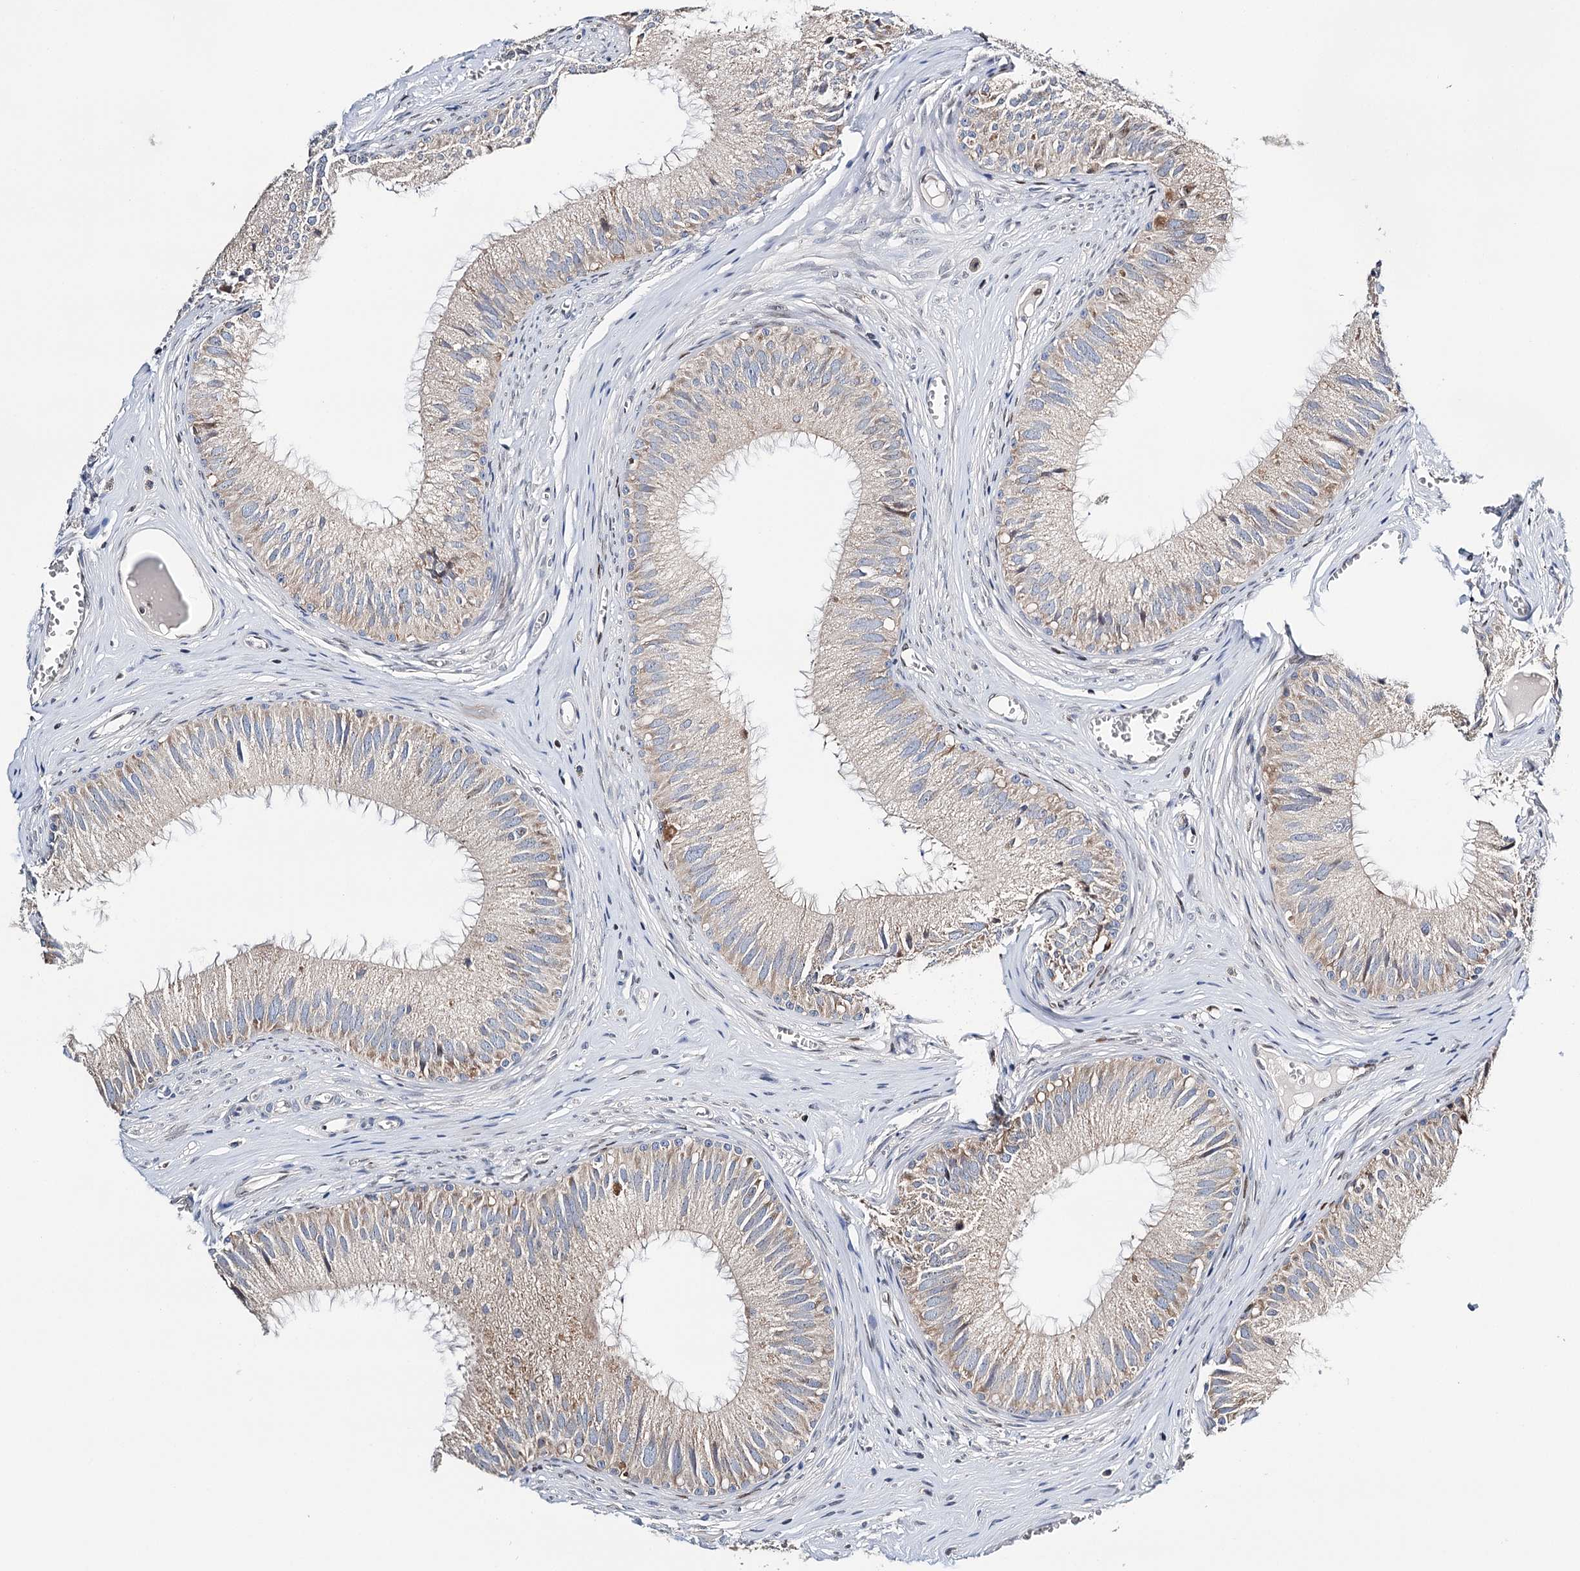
{"staining": {"intensity": "moderate", "quantity": "25%-75%", "location": "cytoplasmic/membranous"}, "tissue": "epididymis", "cell_type": "Glandular cells", "image_type": "normal", "snomed": [{"axis": "morphology", "description": "Normal tissue, NOS"}, {"axis": "topography", "description": "Epididymis"}], "caption": "A brown stain shows moderate cytoplasmic/membranous positivity of a protein in glandular cells of normal human epididymis. The protein is shown in brown color, while the nuclei are stained blue.", "gene": "CFAP46", "patient": {"sex": "male", "age": 36}}